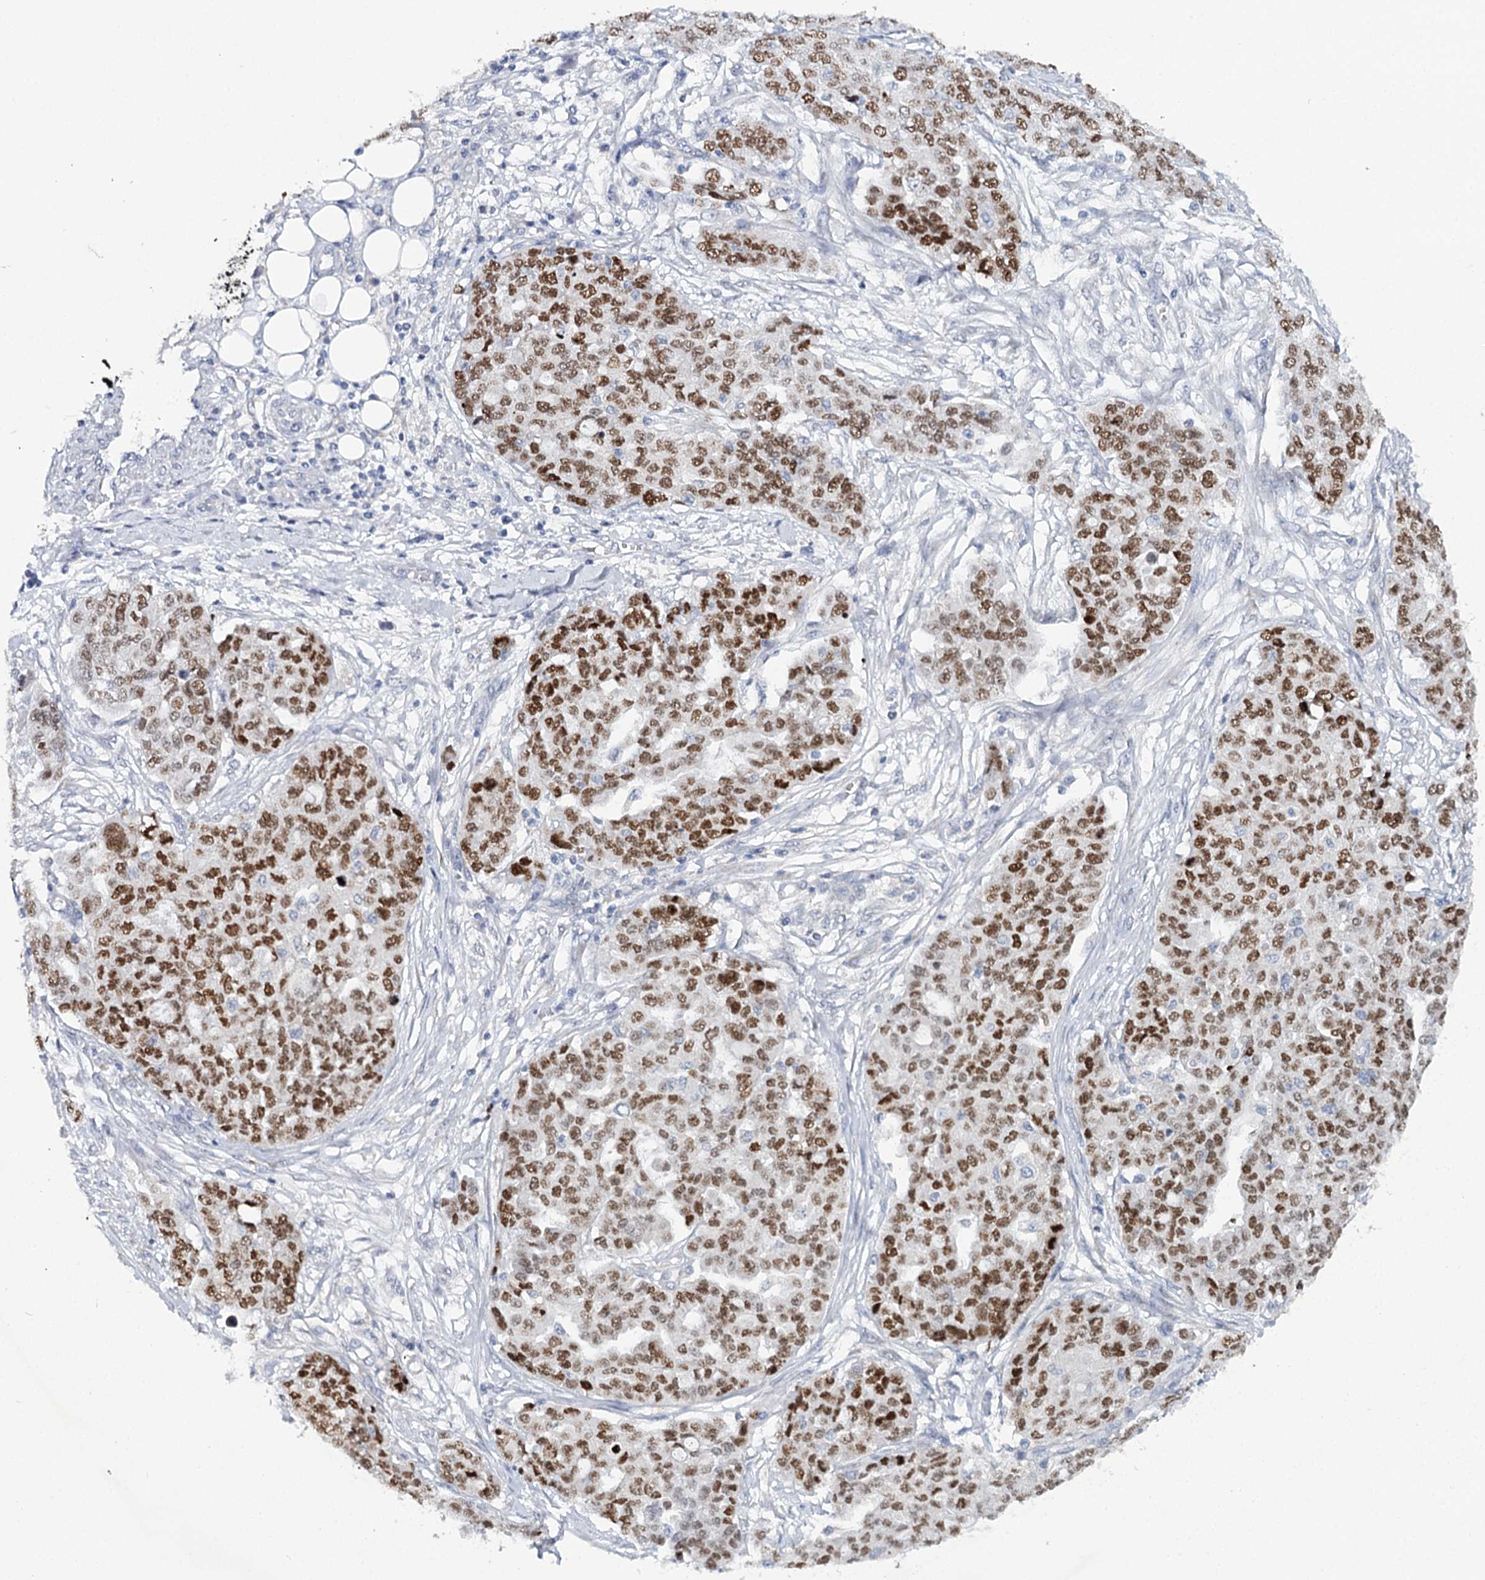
{"staining": {"intensity": "strong", "quantity": ">75%", "location": "nuclear"}, "tissue": "ovarian cancer", "cell_type": "Tumor cells", "image_type": "cancer", "snomed": [{"axis": "morphology", "description": "Cystadenocarcinoma, serous, NOS"}, {"axis": "topography", "description": "Soft tissue"}, {"axis": "topography", "description": "Ovary"}], "caption": "Immunohistochemical staining of human ovarian serous cystadenocarcinoma shows high levels of strong nuclear protein positivity in approximately >75% of tumor cells.", "gene": "TP53", "patient": {"sex": "female", "age": 57}}